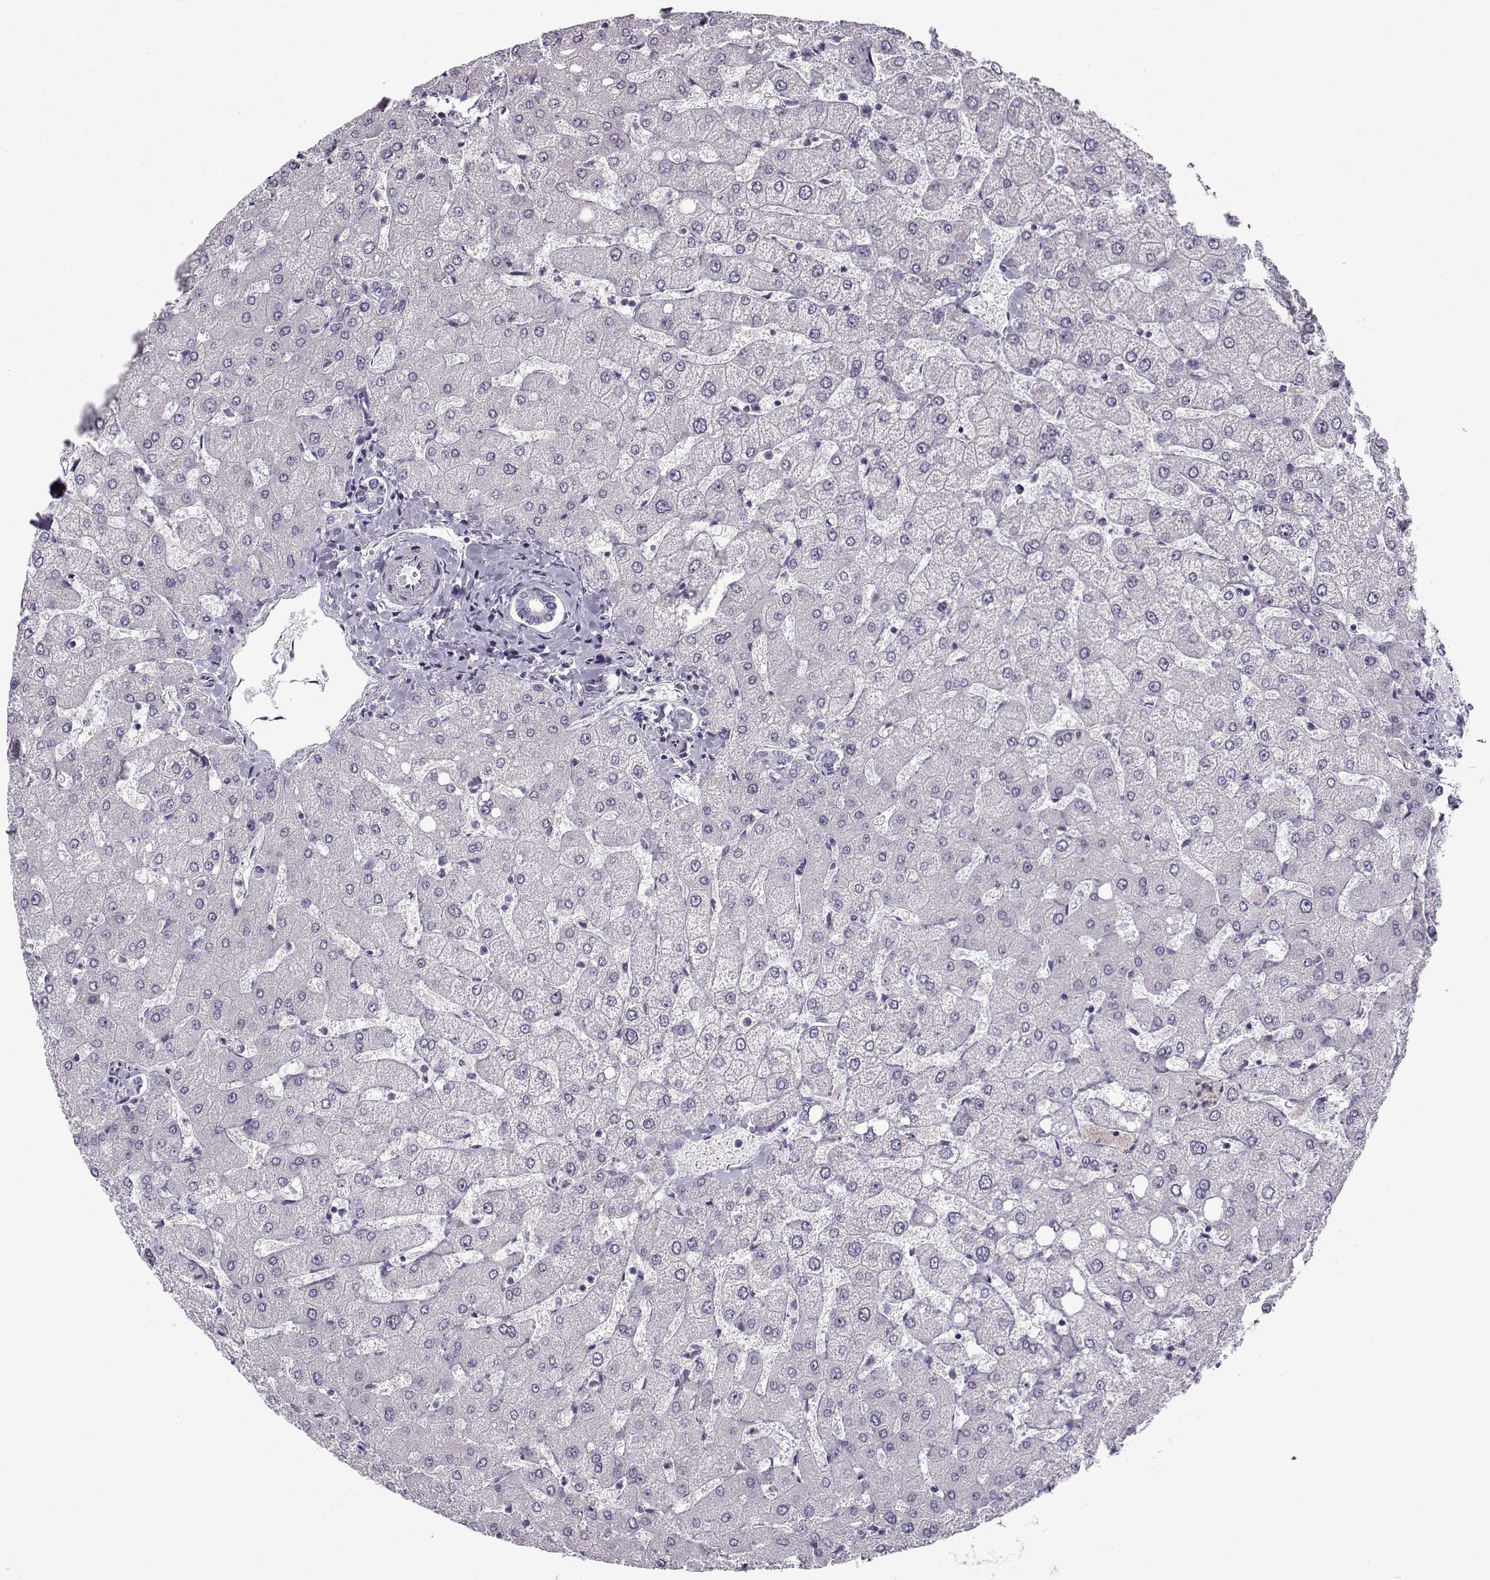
{"staining": {"intensity": "negative", "quantity": "none", "location": "none"}, "tissue": "liver", "cell_type": "Cholangiocytes", "image_type": "normal", "snomed": [{"axis": "morphology", "description": "Normal tissue, NOS"}, {"axis": "topography", "description": "Liver"}], "caption": "High magnification brightfield microscopy of unremarkable liver stained with DAB (brown) and counterstained with hematoxylin (blue): cholangiocytes show no significant positivity.", "gene": "TEX55", "patient": {"sex": "female", "age": 54}}